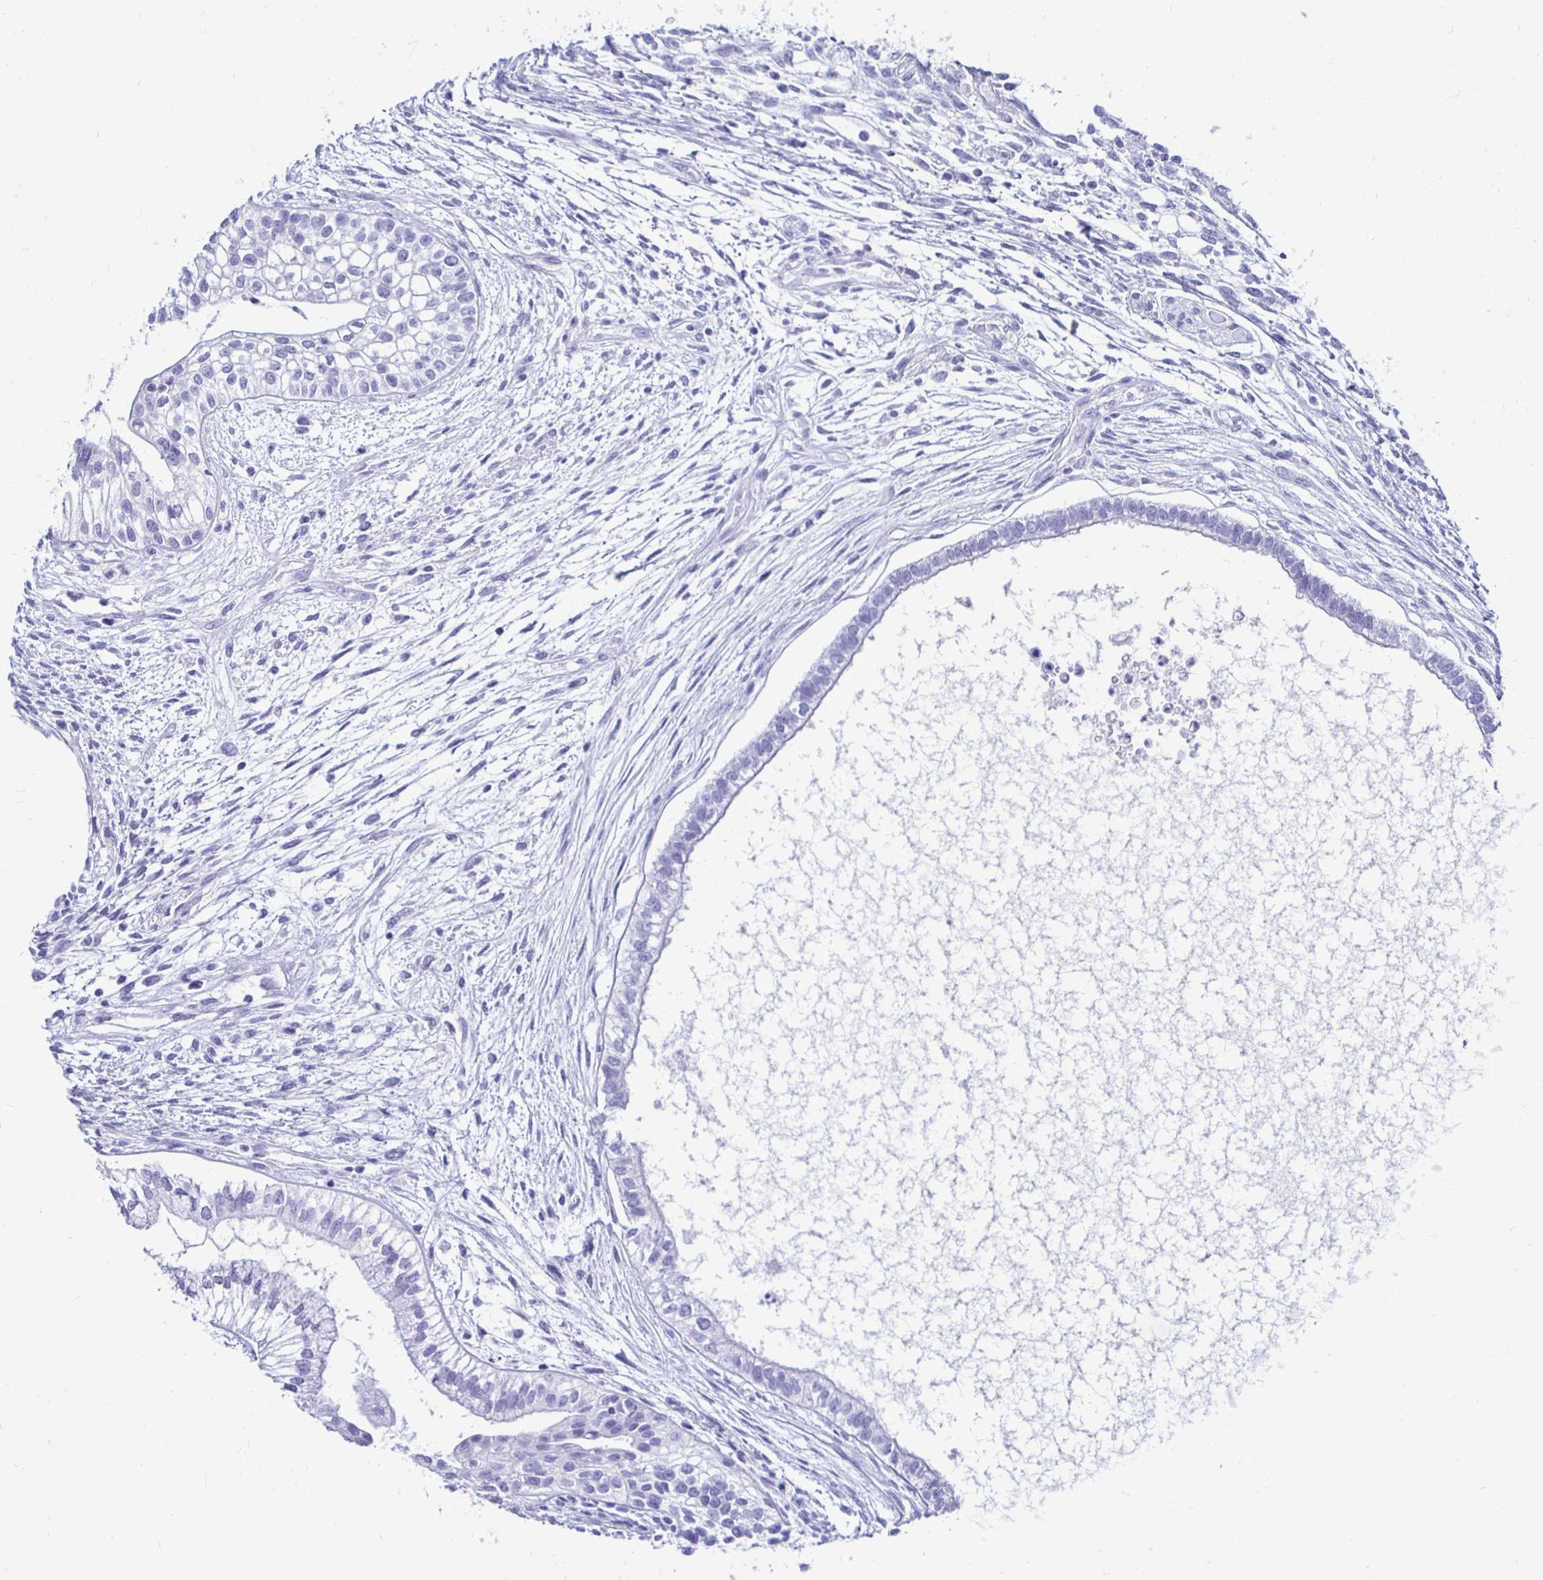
{"staining": {"intensity": "negative", "quantity": "none", "location": "none"}, "tissue": "testis cancer", "cell_type": "Tumor cells", "image_type": "cancer", "snomed": [{"axis": "morphology", "description": "Carcinoma, Embryonal, NOS"}, {"axis": "topography", "description": "Testis"}], "caption": "Immunohistochemistry photomicrograph of neoplastic tissue: human testis cancer (embryonal carcinoma) stained with DAB (3,3'-diaminobenzidine) displays no significant protein staining in tumor cells.", "gene": "CST5", "patient": {"sex": "male", "age": 37}}